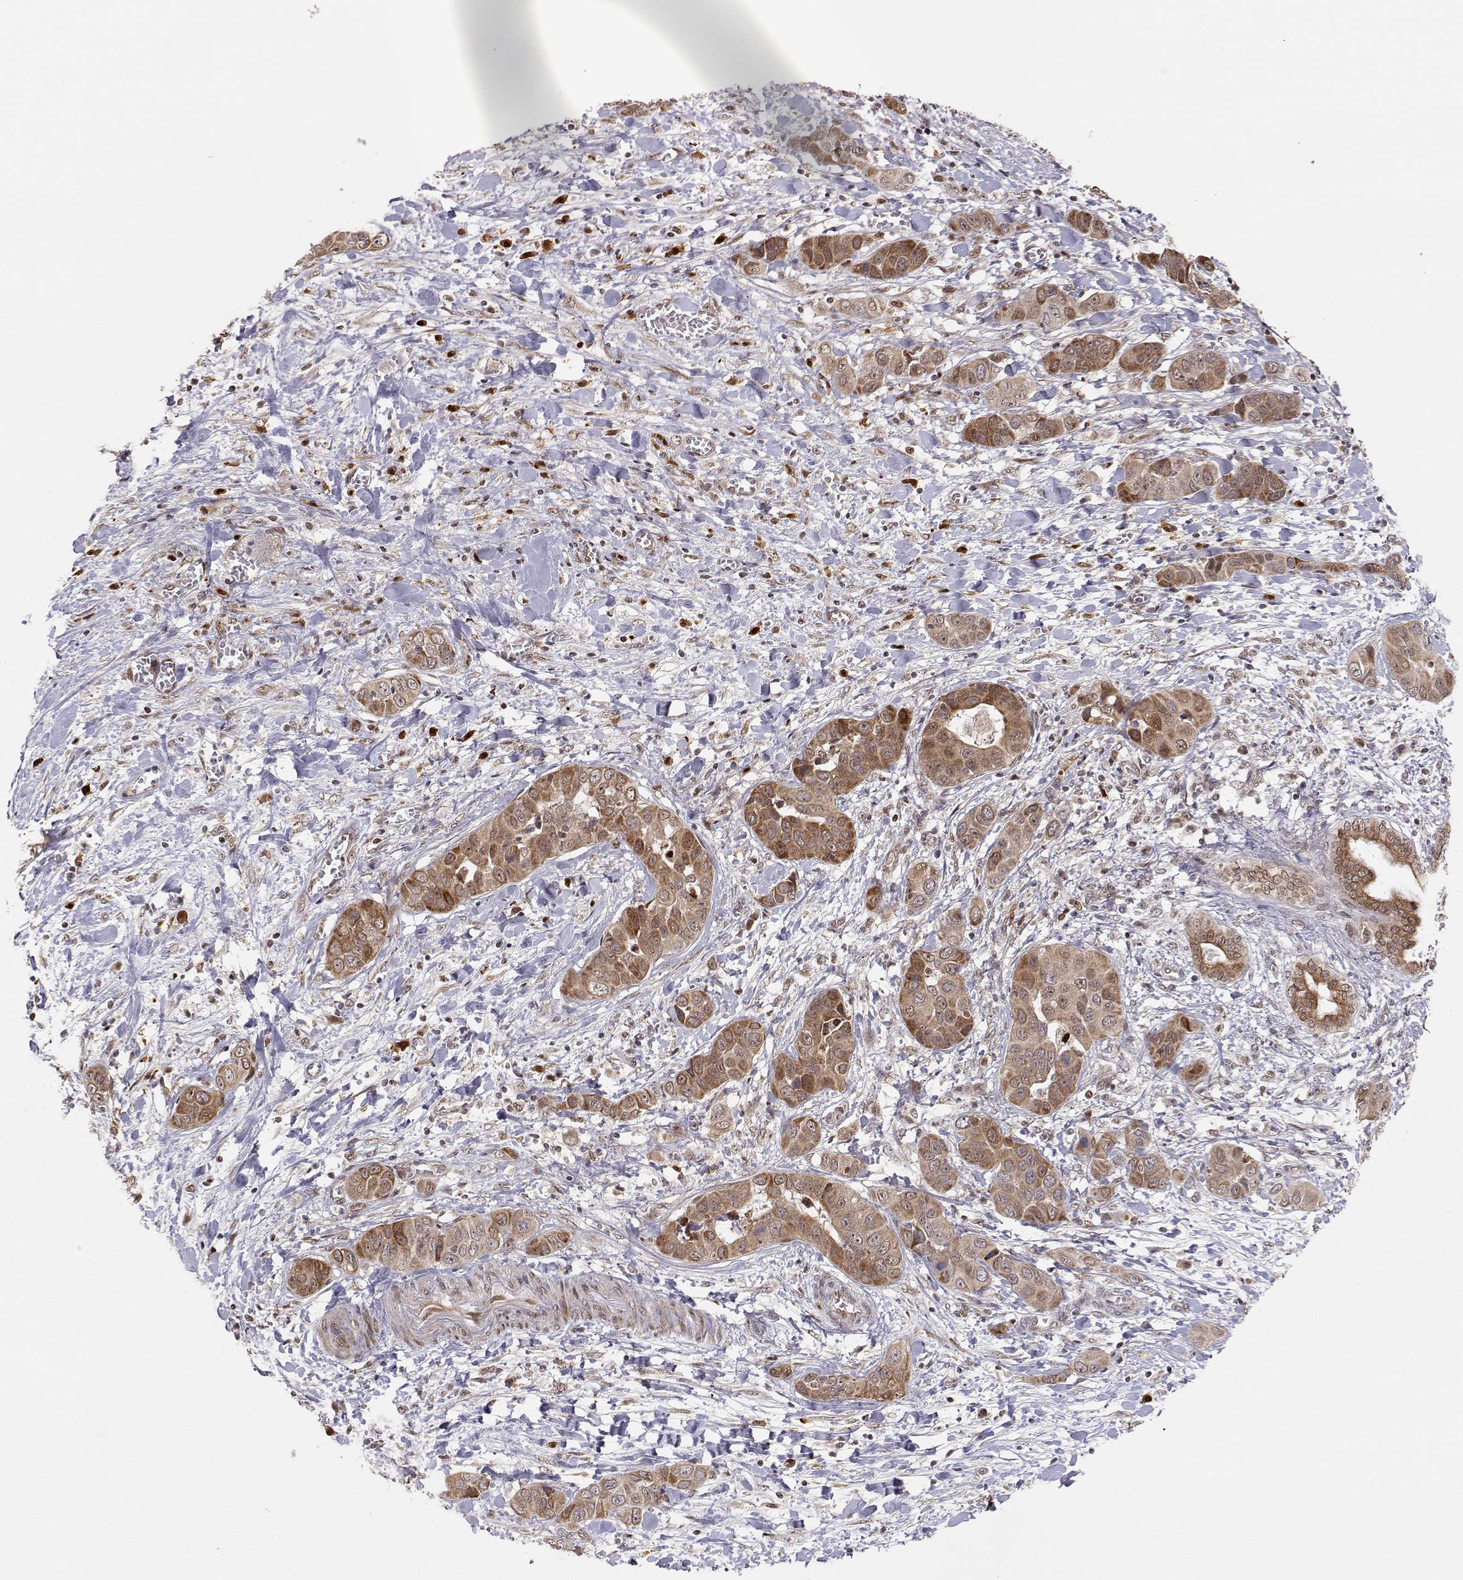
{"staining": {"intensity": "moderate", "quantity": ">75%", "location": "cytoplasmic/membranous"}, "tissue": "liver cancer", "cell_type": "Tumor cells", "image_type": "cancer", "snomed": [{"axis": "morphology", "description": "Cholangiocarcinoma"}, {"axis": "topography", "description": "Liver"}], "caption": "IHC image of human liver cholangiocarcinoma stained for a protein (brown), which demonstrates medium levels of moderate cytoplasmic/membranous positivity in approximately >75% of tumor cells.", "gene": "BRCA1", "patient": {"sex": "female", "age": 52}}